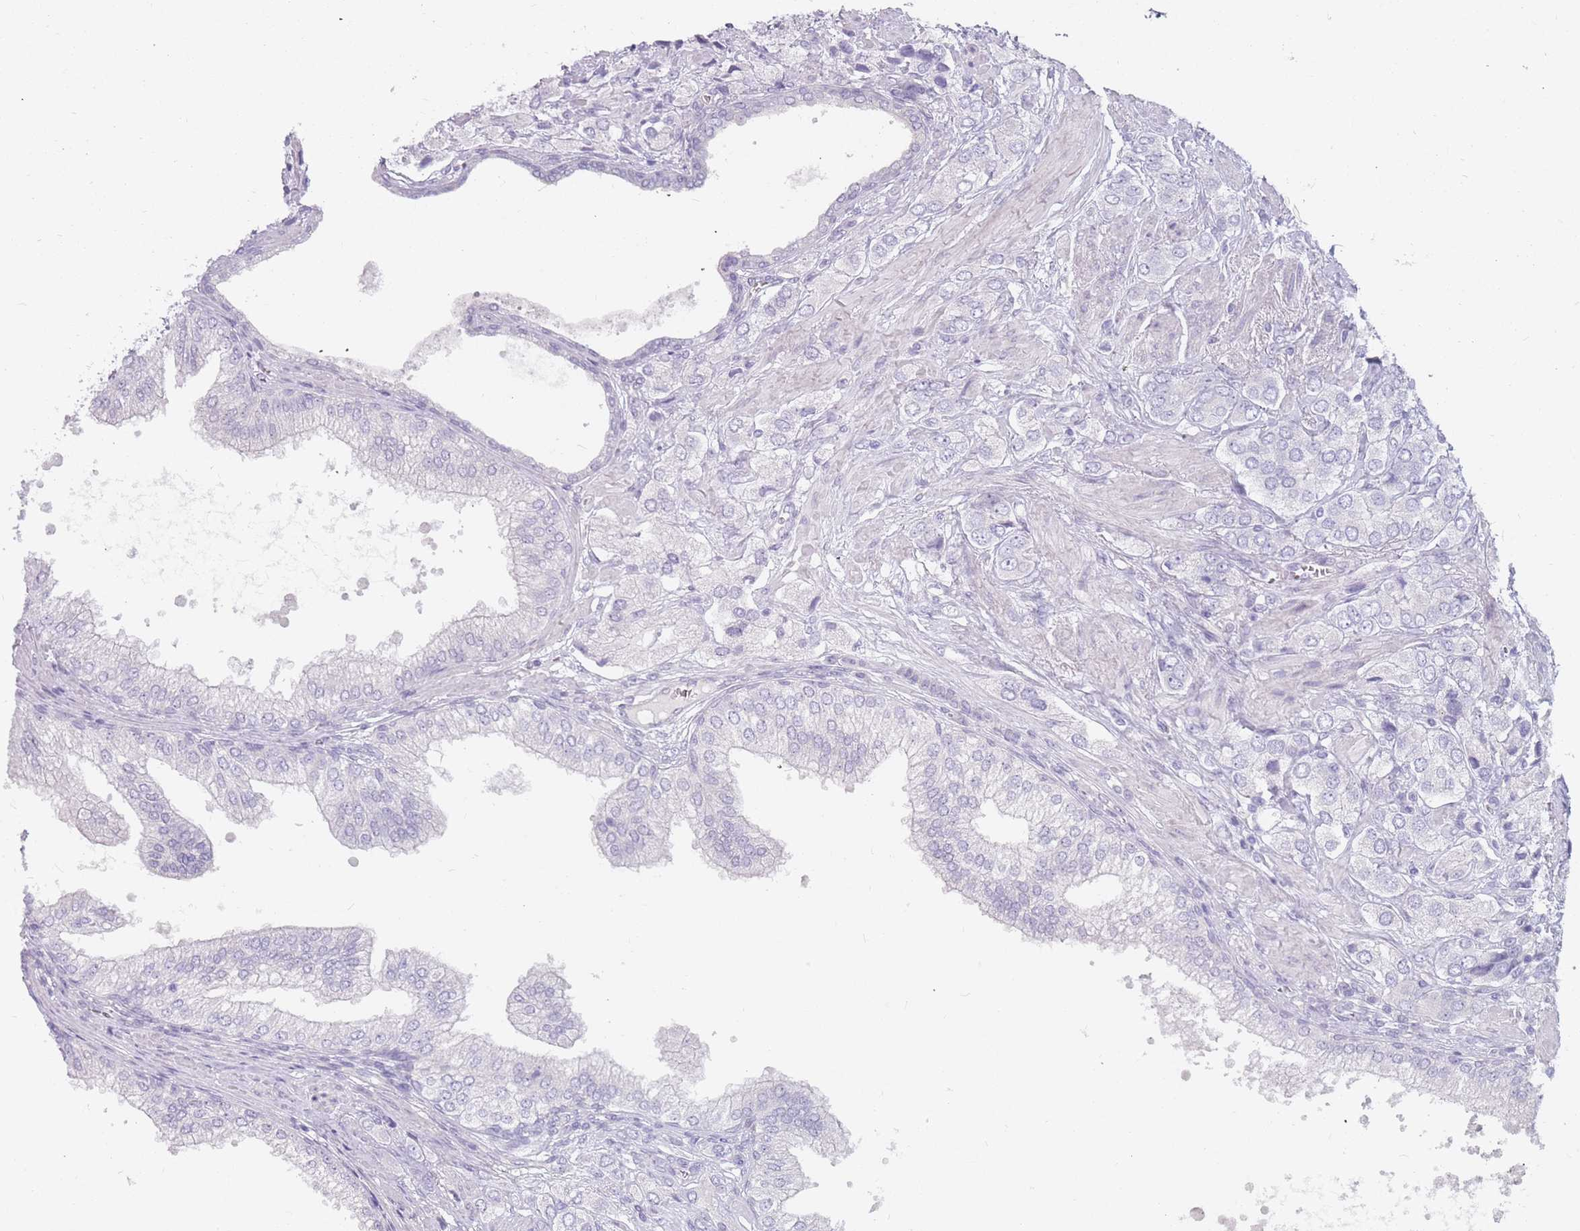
{"staining": {"intensity": "negative", "quantity": "none", "location": "none"}, "tissue": "prostate cancer", "cell_type": "Tumor cells", "image_type": "cancer", "snomed": [{"axis": "morphology", "description": "Adenocarcinoma, High grade"}, {"axis": "topography", "description": "Prostate and seminal vesicle, NOS"}], "caption": "Immunohistochemistry (IHC) histopathology image of neoplastic tissue: prostate cancer (high-grade adenocarcinoma) stained with DAB (3,3'-diaminobenzidine) displays no significant protein expression in tumor cells. (DAB IHC, high magnification).", "gene": "DDX4", "patient": {"sex": "male", "age": 64}}